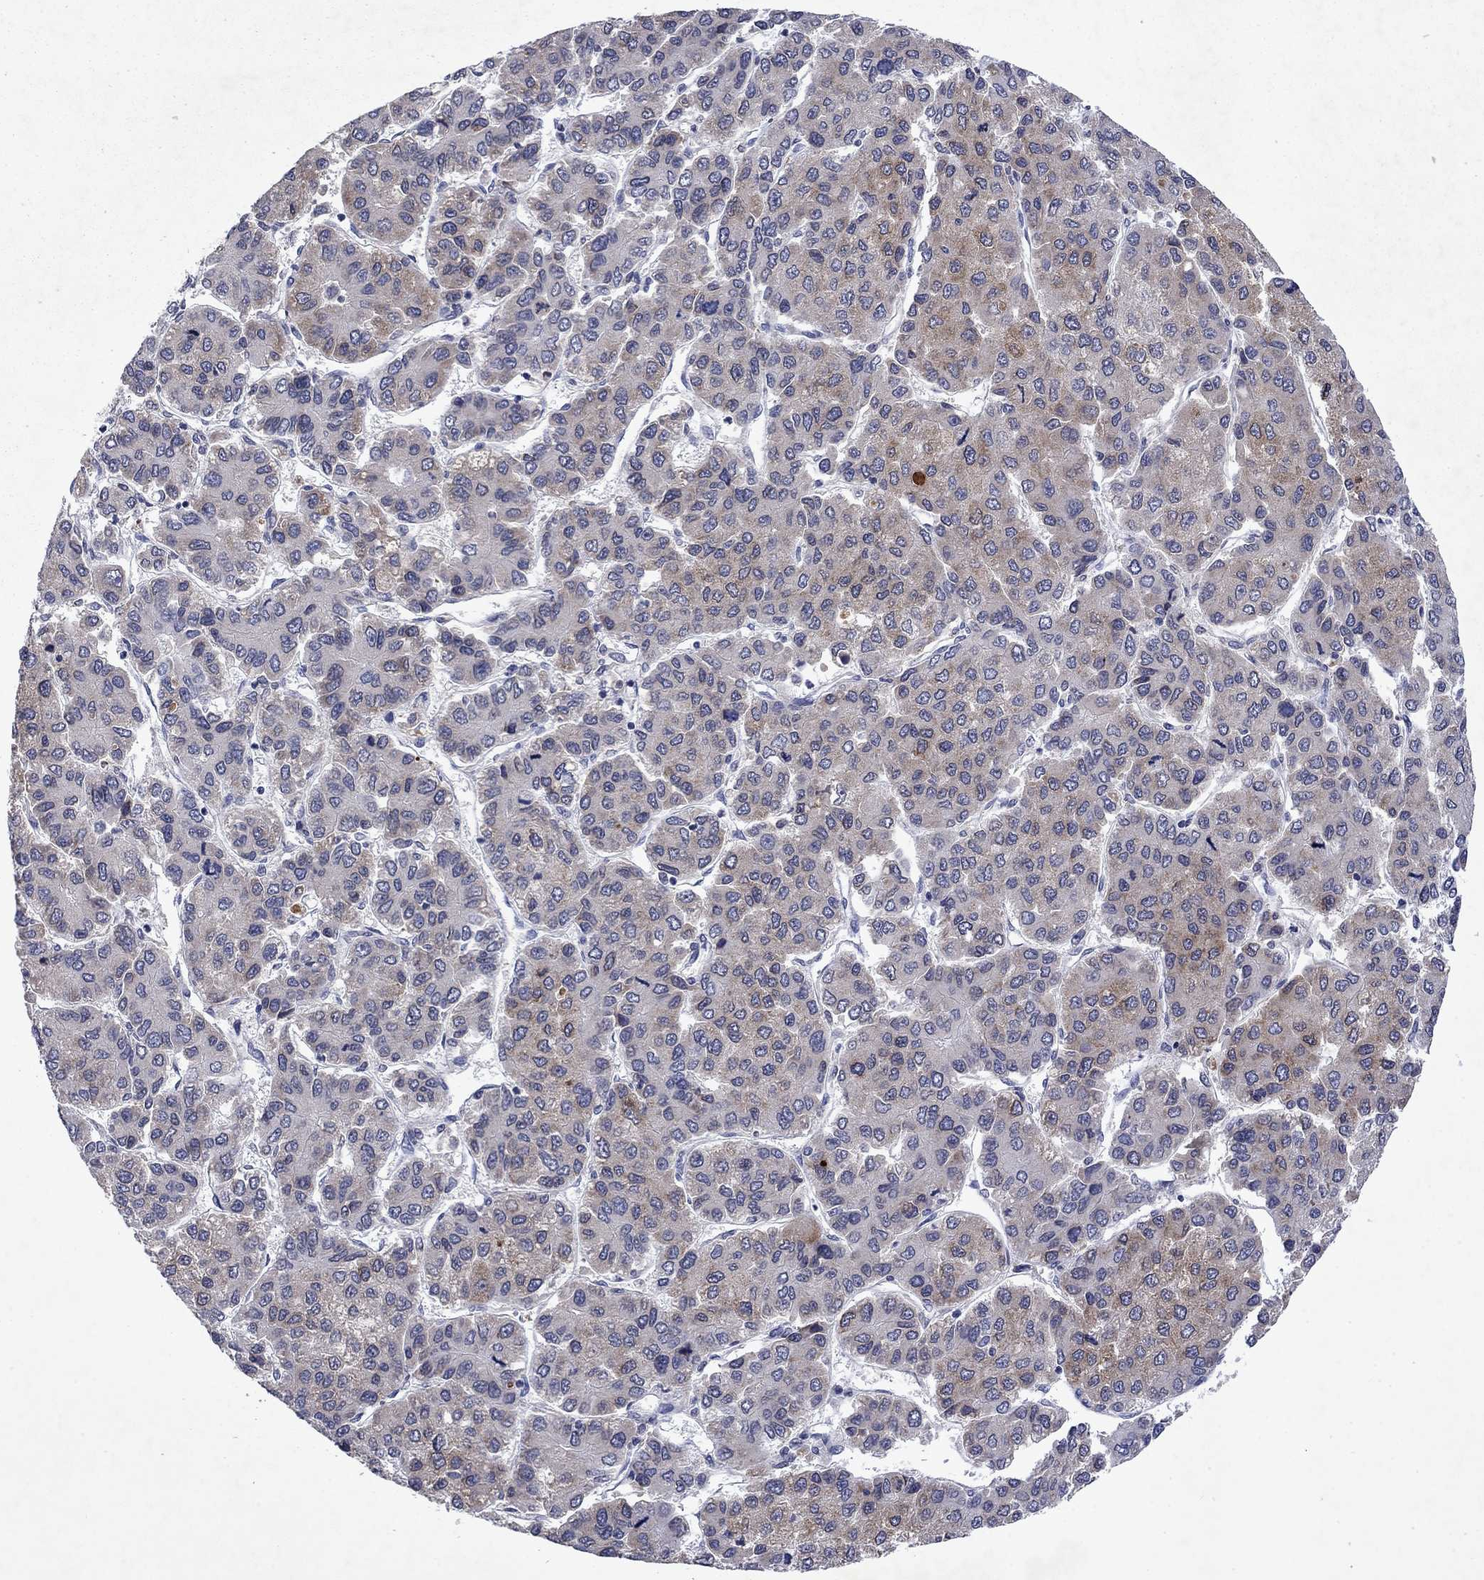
{"staining": {"intensity": "weak", "quantity": "25%-75%", "location": "cytoplasmic/membranous"}, "tissue": "liver cancer", "cell_type": "Tumor cells", "image_type": "cancer", "snomed": [{"axis": "morphology", "description": "Carcinoma, Hepatocellular, NOS"}, {"axis": "topography", "description": "Liver"}], "caption": "Liver cancer stained with a brown dye displays weak cytoplasmic/membranous positive positivity in about 25%-75% of tumor cells.", "gene": "TMEM97", "patient": {"sex": "female", "age": 66}}